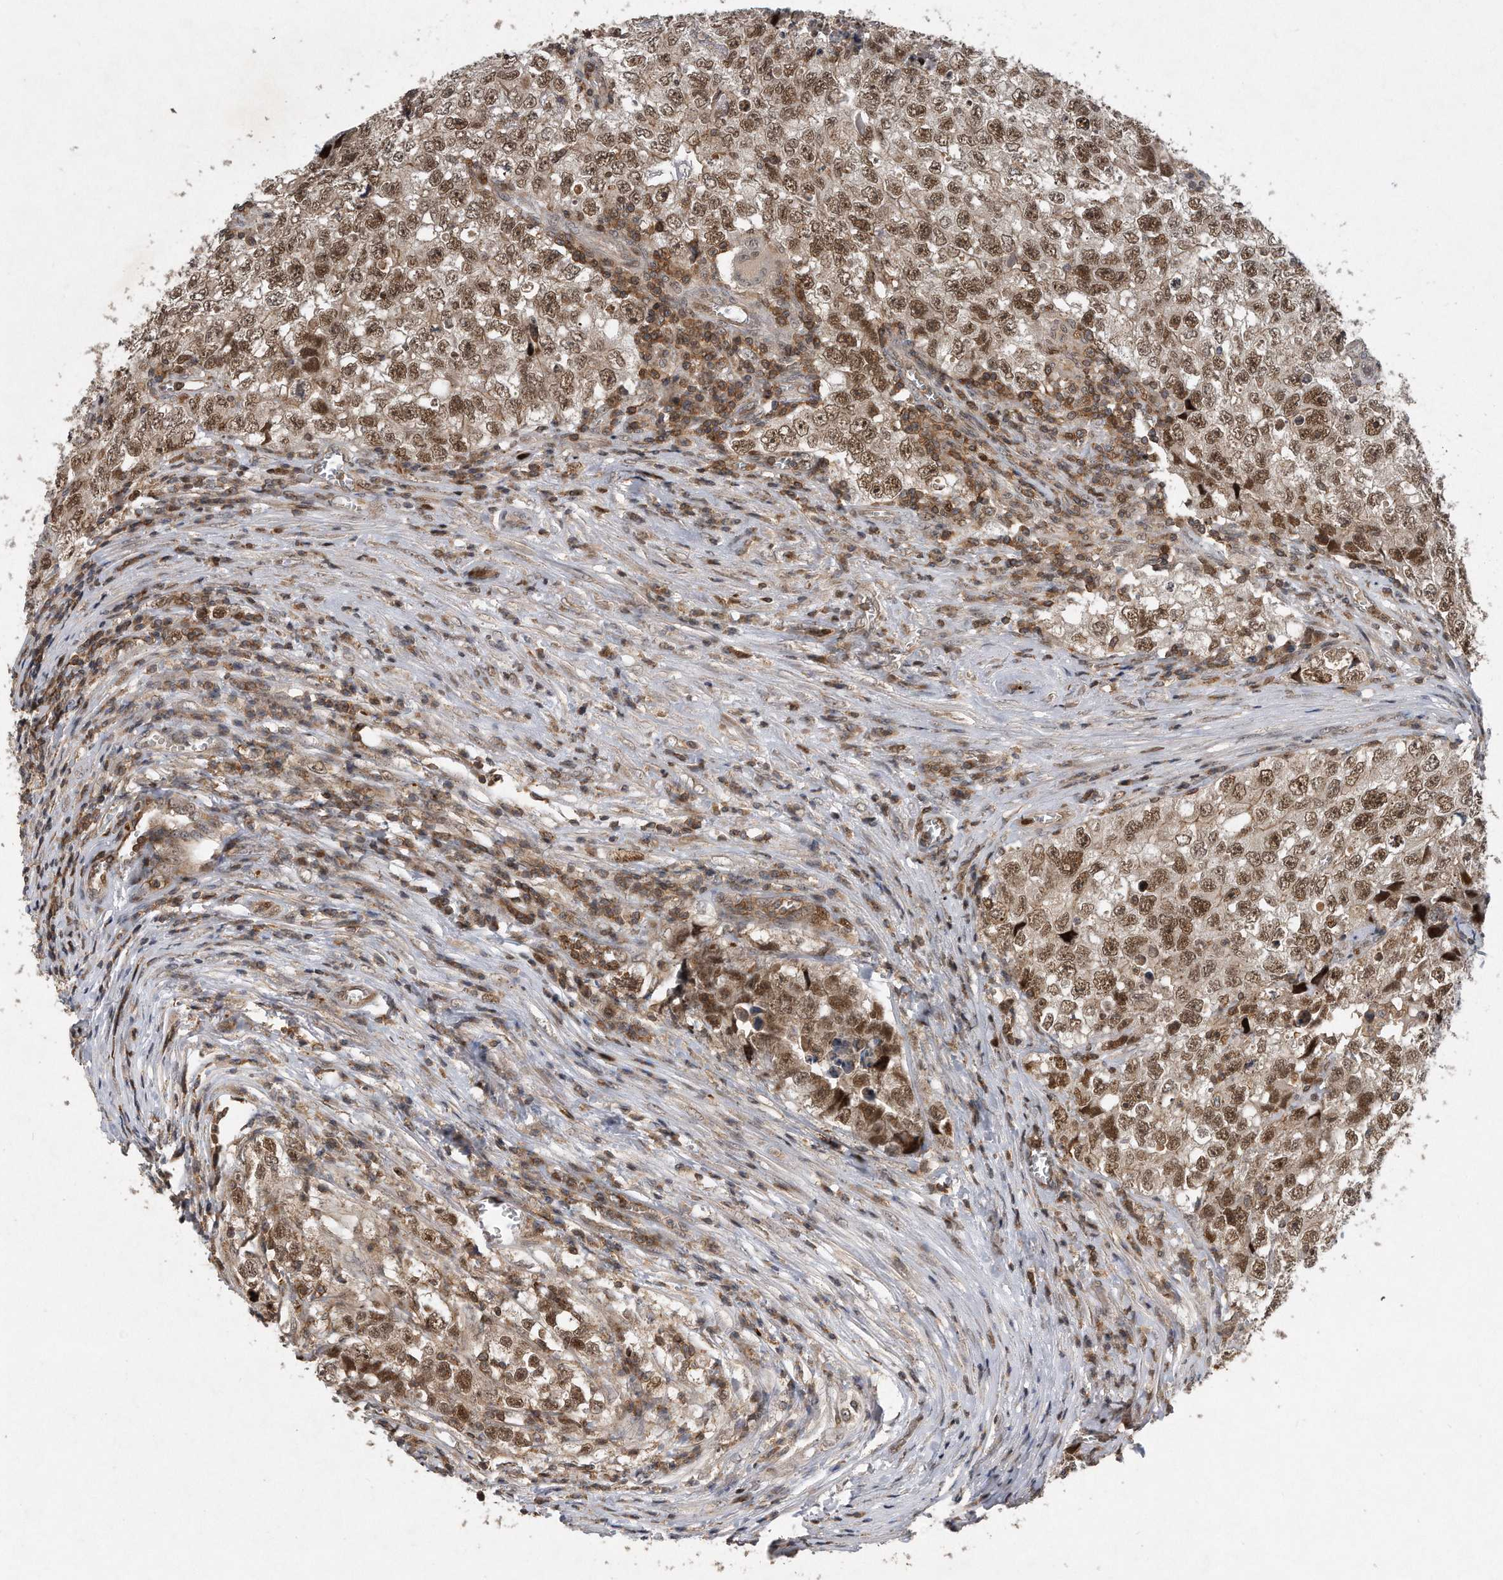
{"staining": {"intensity": "moderate", "quantity": ">75%", "location": "nuclear"}, "tissue": "testis cancer", "cell_type": "Tumor cells", "image_type": "cancer", "snomed": [{"axis": "morphology", "description": "Seminoma, NOS"}, {"axis": "morphology", "description": "Carcinoma, Embryonal, NOS"}, {"axis": "topography", "description": "Testis"}], "caption": "Immunohistochemical staining of testis cancer (embryonal carcinoma) reveals medium levels of moderate nuclear protein positivity in approximately >75% of tumor cells.", "gene": "PGBD2", "patient": {"sex": "male", "age": 43}}